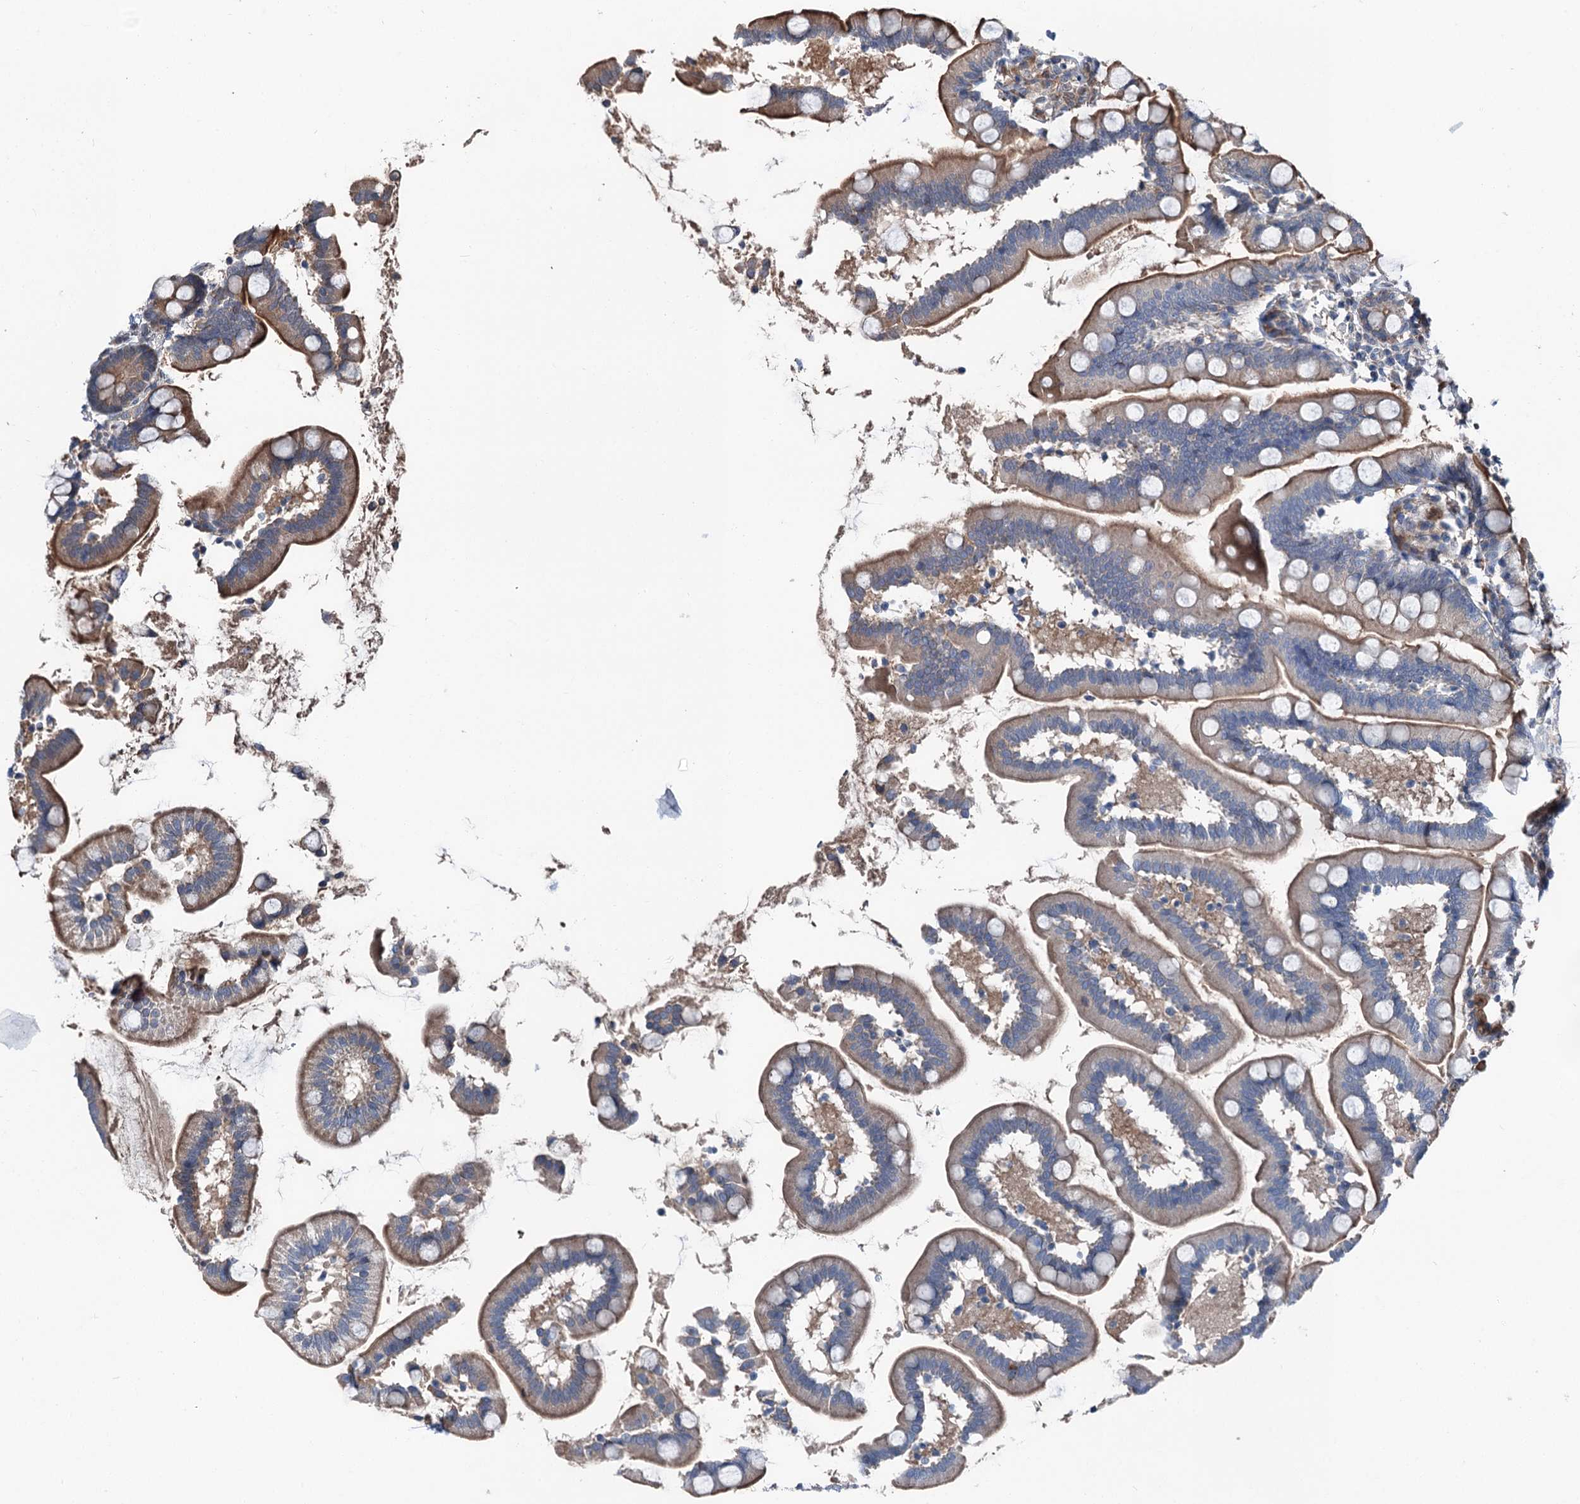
{"staining": {"intensity": "weak", "quantity": "25%-75%", "location": "cytoplasmic/membranous"}, "tissue": "small intestine", "cell_type": "Glandular cells", "image_type": "normal", "snomed": [{"axis": "morphology", "description": "Normal tissue, NOS"}, {"axis": "topography", "description": "Small intestine"}], "caption": "Approximately 25%-75% of glandular cells in benign human small intestine show weak cytoplasmic/membranous protein staining as visualized by brown immunohistochemical staining.", "gene": "PSMD13", "patient": {"sex": "female", "age": 64}}